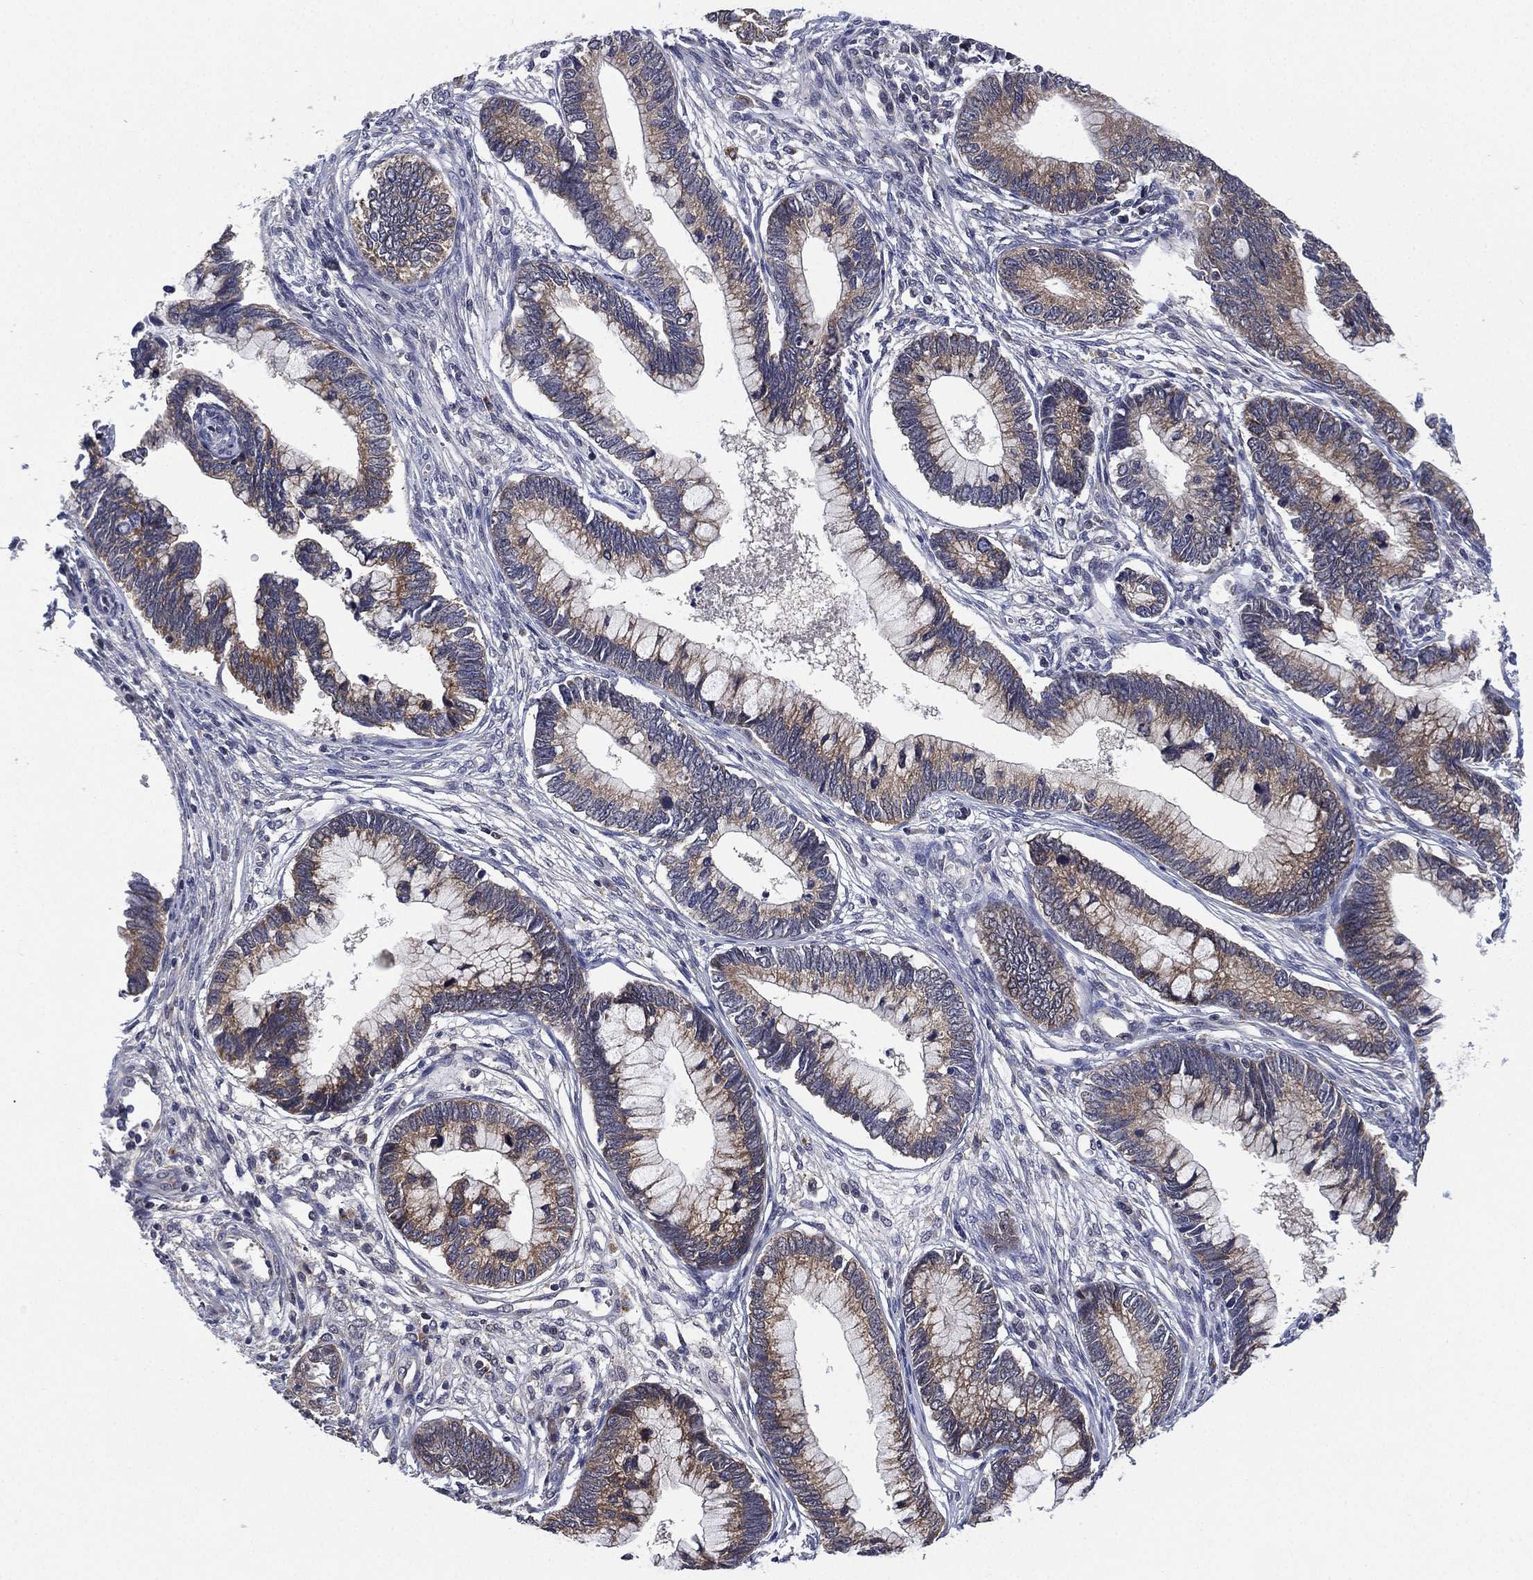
{"staining": {"intensity": "moderate", "quantity": "<25%", "location": "cytoplasmic/membranous"}, "tissue": "cervical cancer", "cell_type": "Tumor cells", "image_type": "cancer", "snomed": [{"axis": "morphology", "description": "Adenocarcinoma, NOS"}, {"axis": "topography", "description": "Cervix"}], "caption": "This histopathology image shows adenocarcinoma (cervical) stained with immunohistochemistry to label a protein in brown. The cytoplasmic/membranous of tumor cells show moderate positivity for the protein. Nuclei are counter-stained blue.", "gene": "SELENOO", "patient": {"sex": "female", "age": 44}}